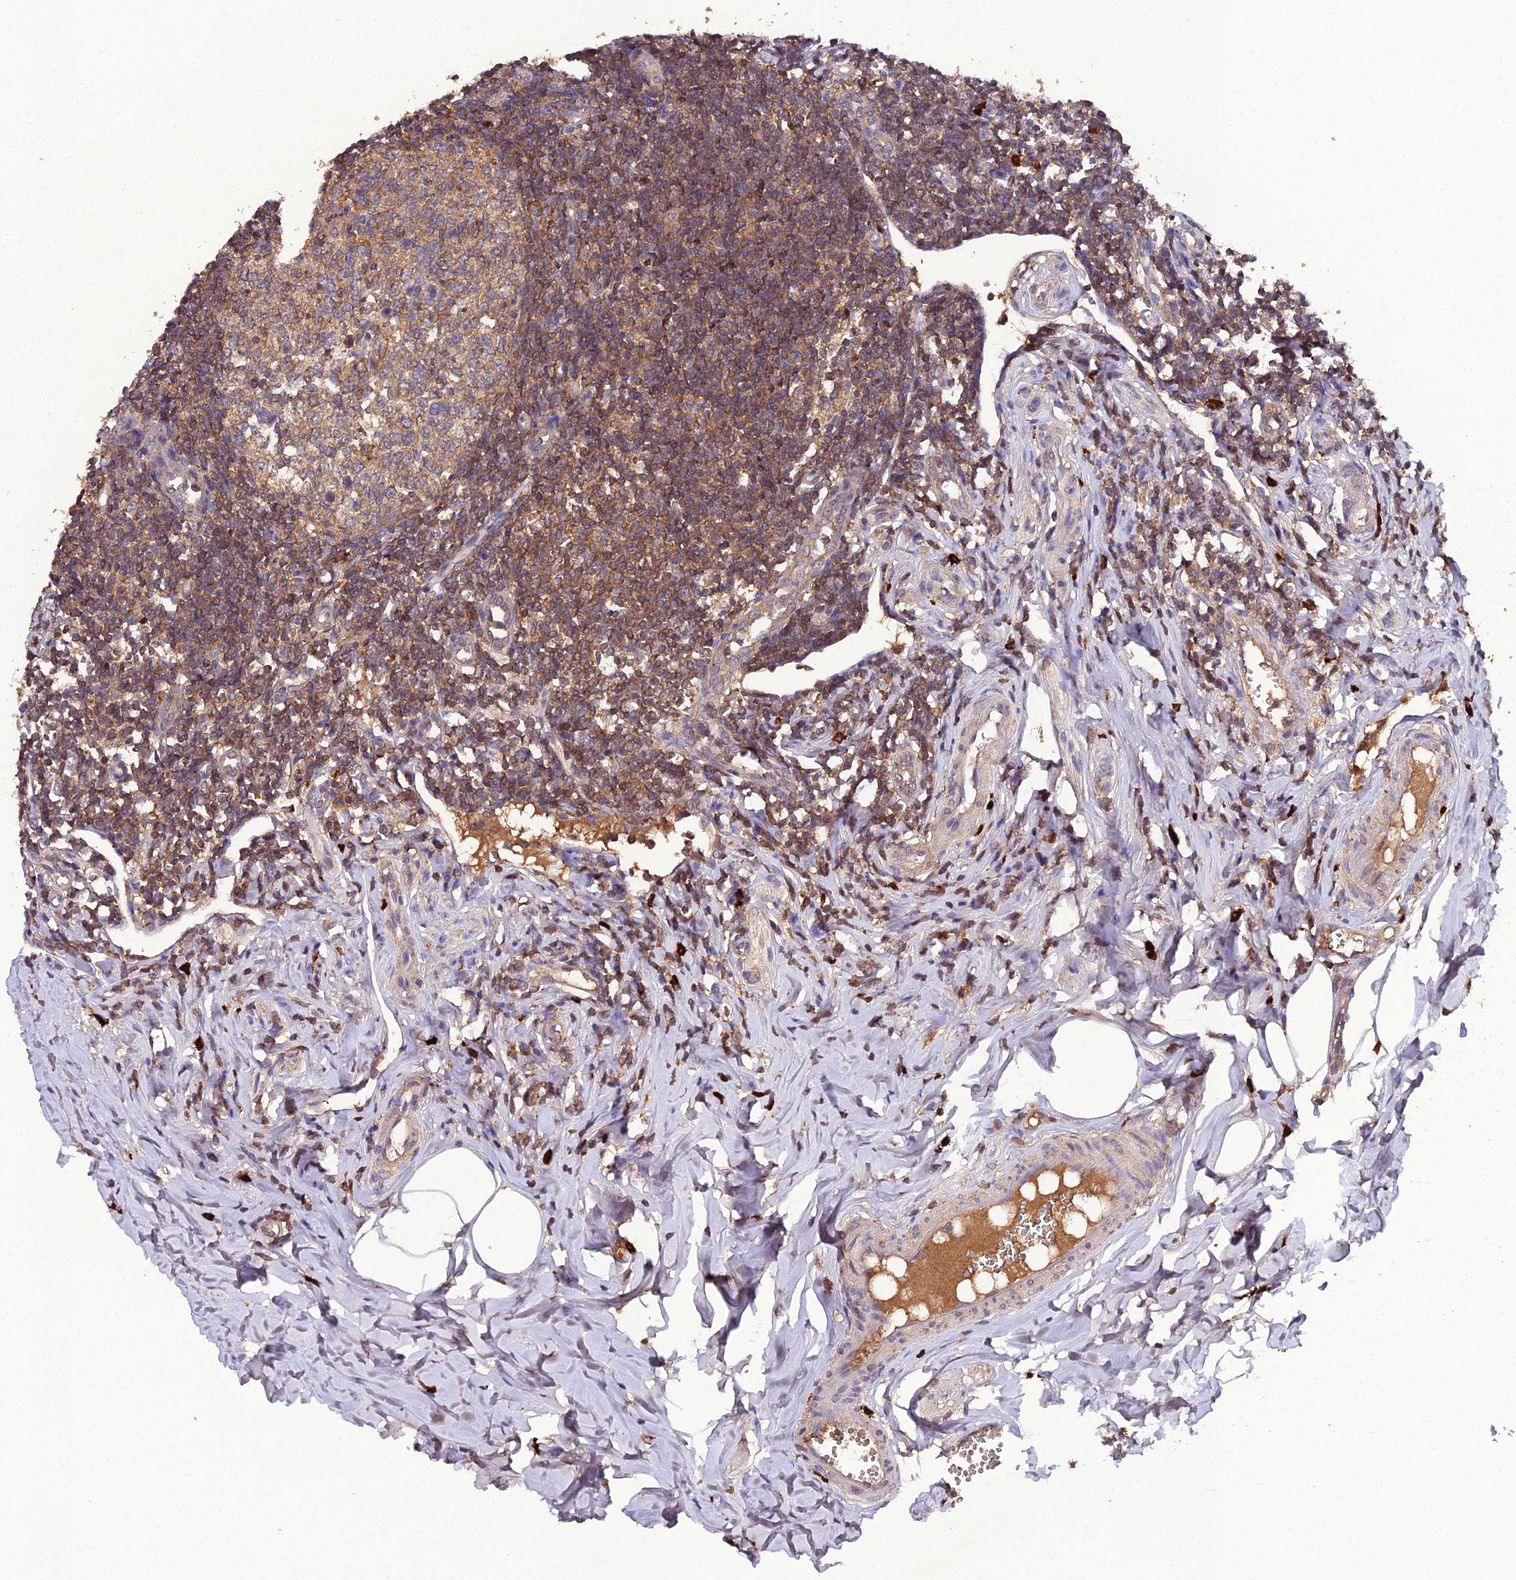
{"staining": {"intensity": "moderate", "quantity": ">75%", "location": "cytoplasmic/membranous"}, "tissue": "appendix", "cell_type": "Glandular cells", "image_type": "normal", "snomed": [{"axis": "morphology", "description": "Normal tissue, NOS"}, {"axis": "topography", "description": "Appendix"}], "caption": "Immunohistochemical staining of benign appendix exhibits medium levels of moderate cytoplasmic/membranous staining in about >75% of glandular cells.", "gene": "TMEM258", "patient": {"sex": "female", "age": 33}}